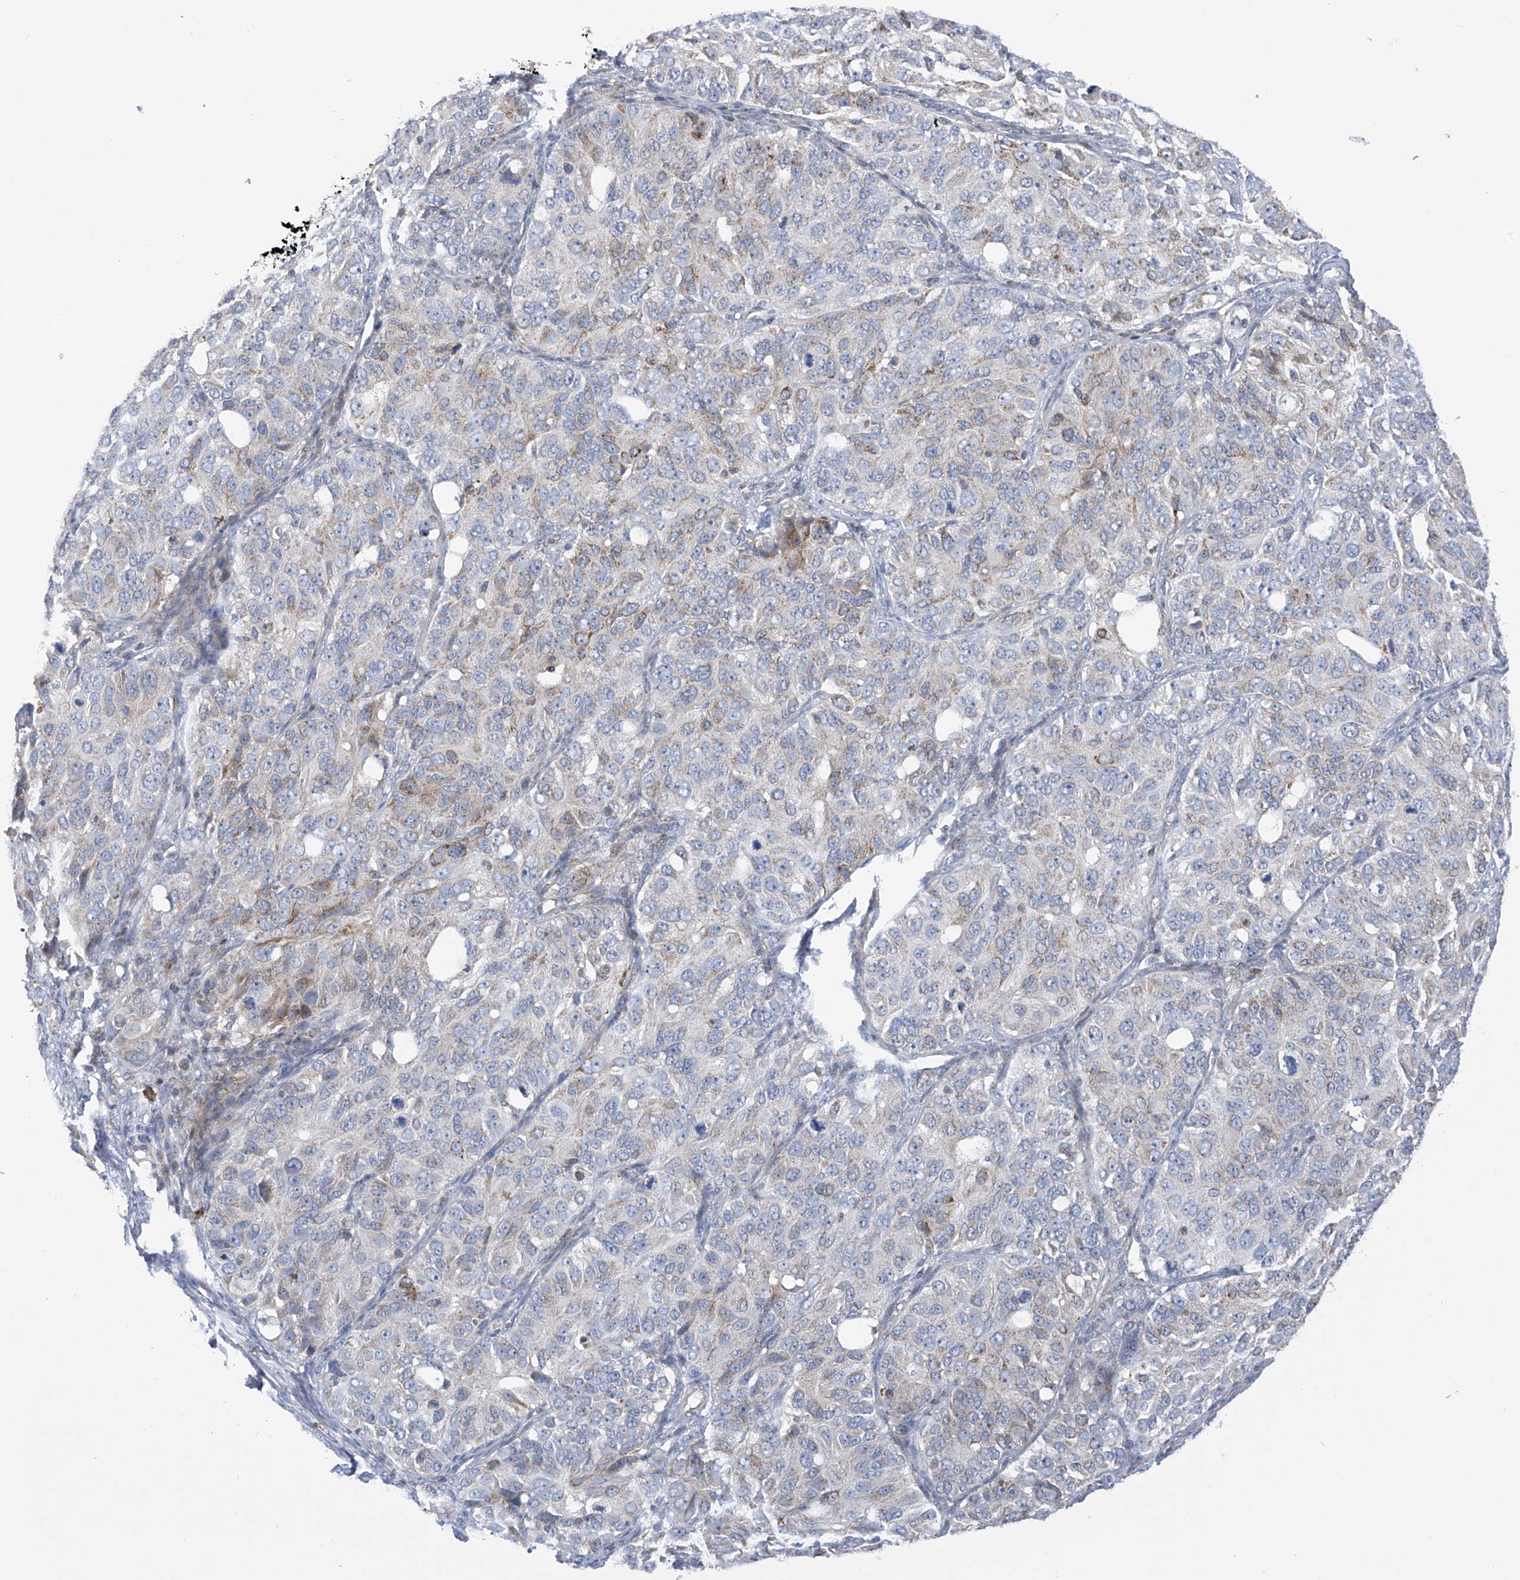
{"staining": {"intensity": "weak", "quantity": "<25%", "location": "cytoplasmic/membranous"}, "tissue": "ovarian cancer", "cell_type": "Tumor cells", "image_type": "cancer", "snomed": [{"axis": "morphology", "description": "Carcinoma, endometroid"}, {"axis": "topography", "description": "Ovary"}], "caption": "There is no significant staining in tumor cells of ovarian endometroid carcinoma. (DAB immunohistochemistry (IHC) with hematoxylin counter stain).", "gene": "SLCO4A1", "patient": {"sex": "female", "age": 51}}